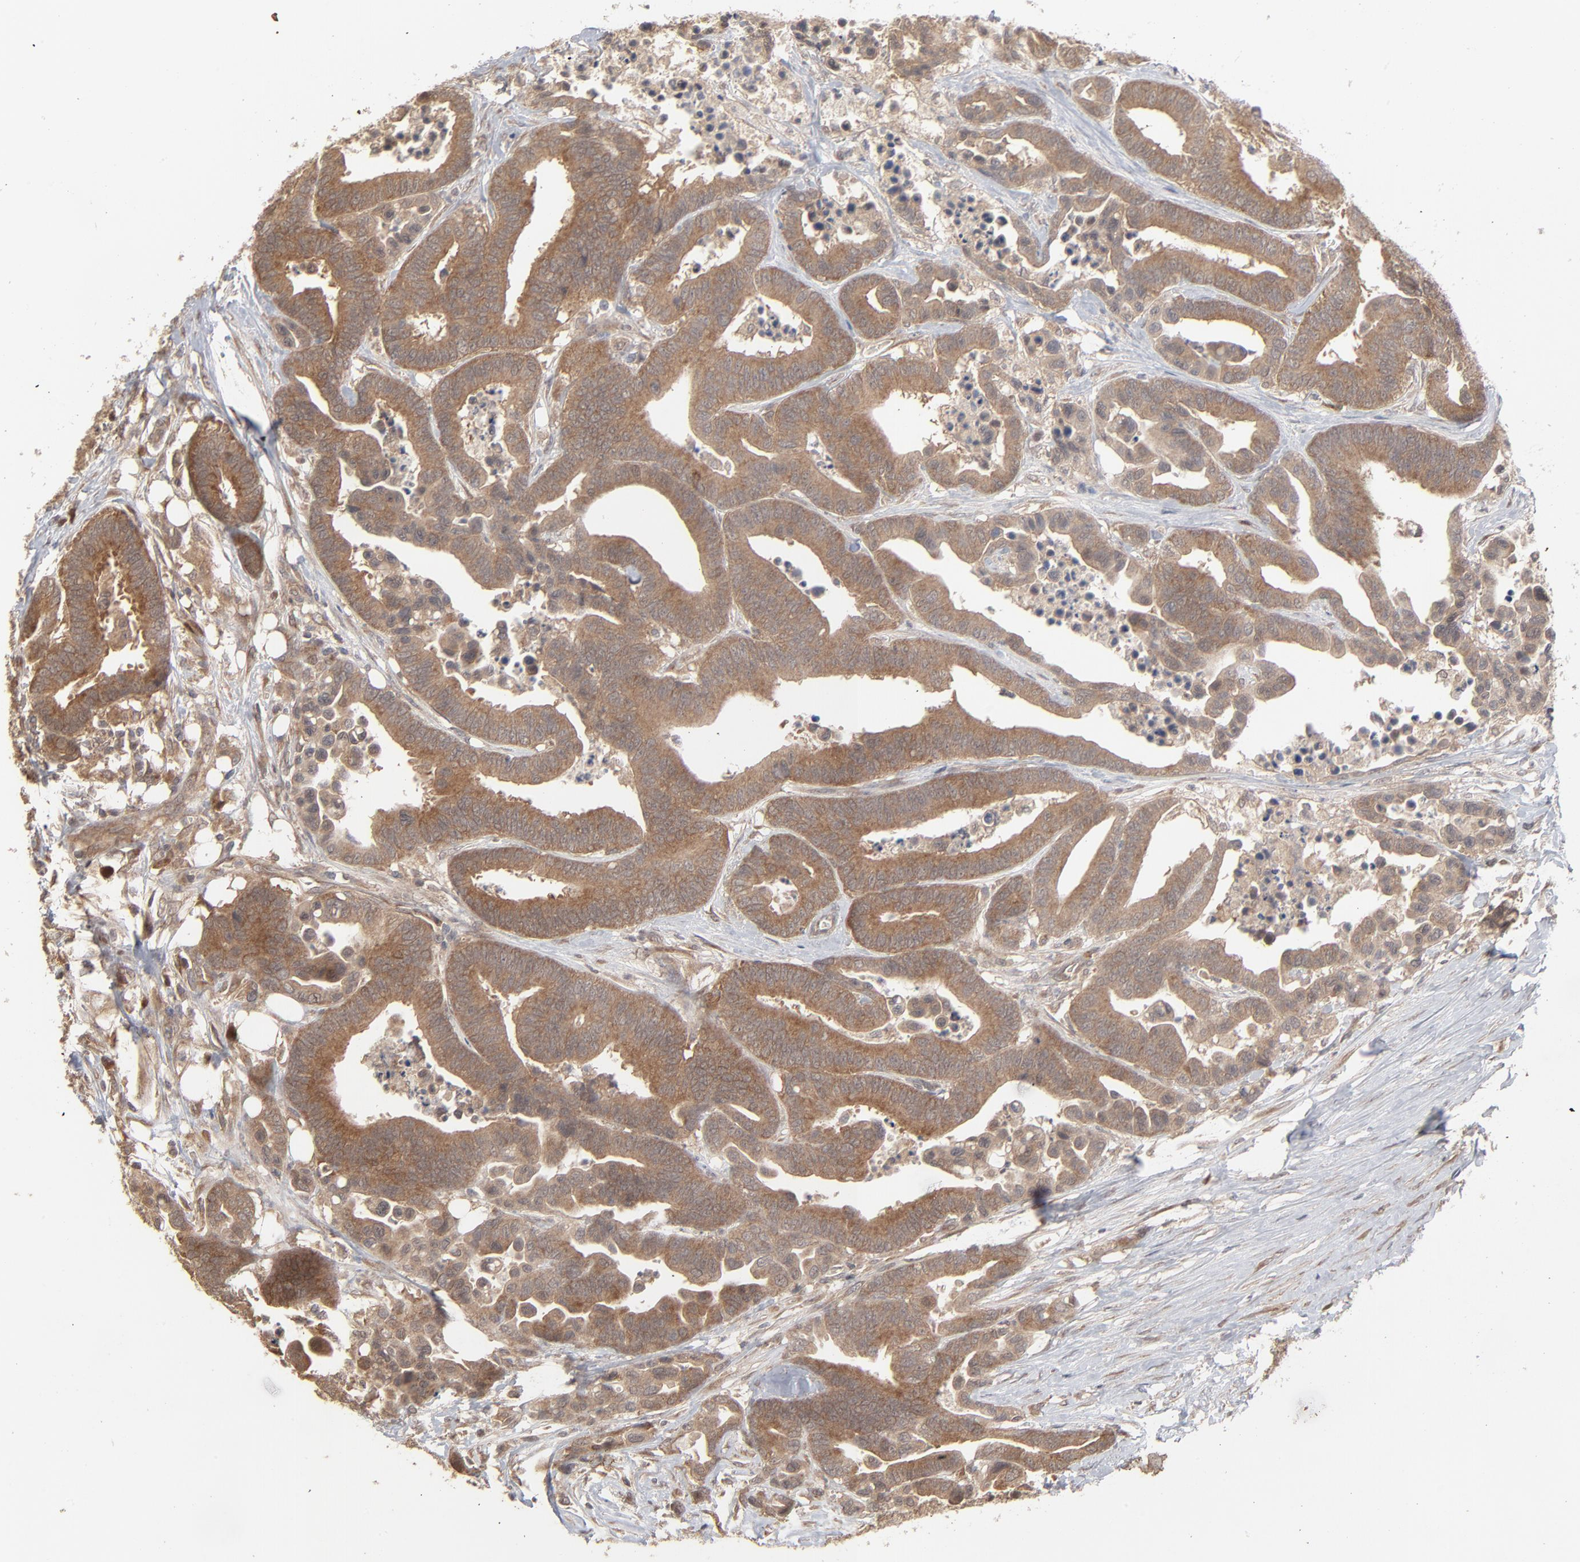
{"staining": {"intensity": "weak", "quantity": ">75%", "location": "cytoplasmic/membranous"}, "tissue": "colorectal cancer", "cell_type": "Tumor cells", "image_type": "cancer", "snomed": [{"axis": "morphology", "description": "Adenocarcinoma, NOS"}, {"axis": "topography", "description": "Colon"}], "caption": "This is an image of immunohistochemistry staining of colorectal cancer, which shows weak expression in the cytoplasmic/membranous of tumor cells.", "gene": "SCFD1", "patient": {"sex": "male", "age": 82}}